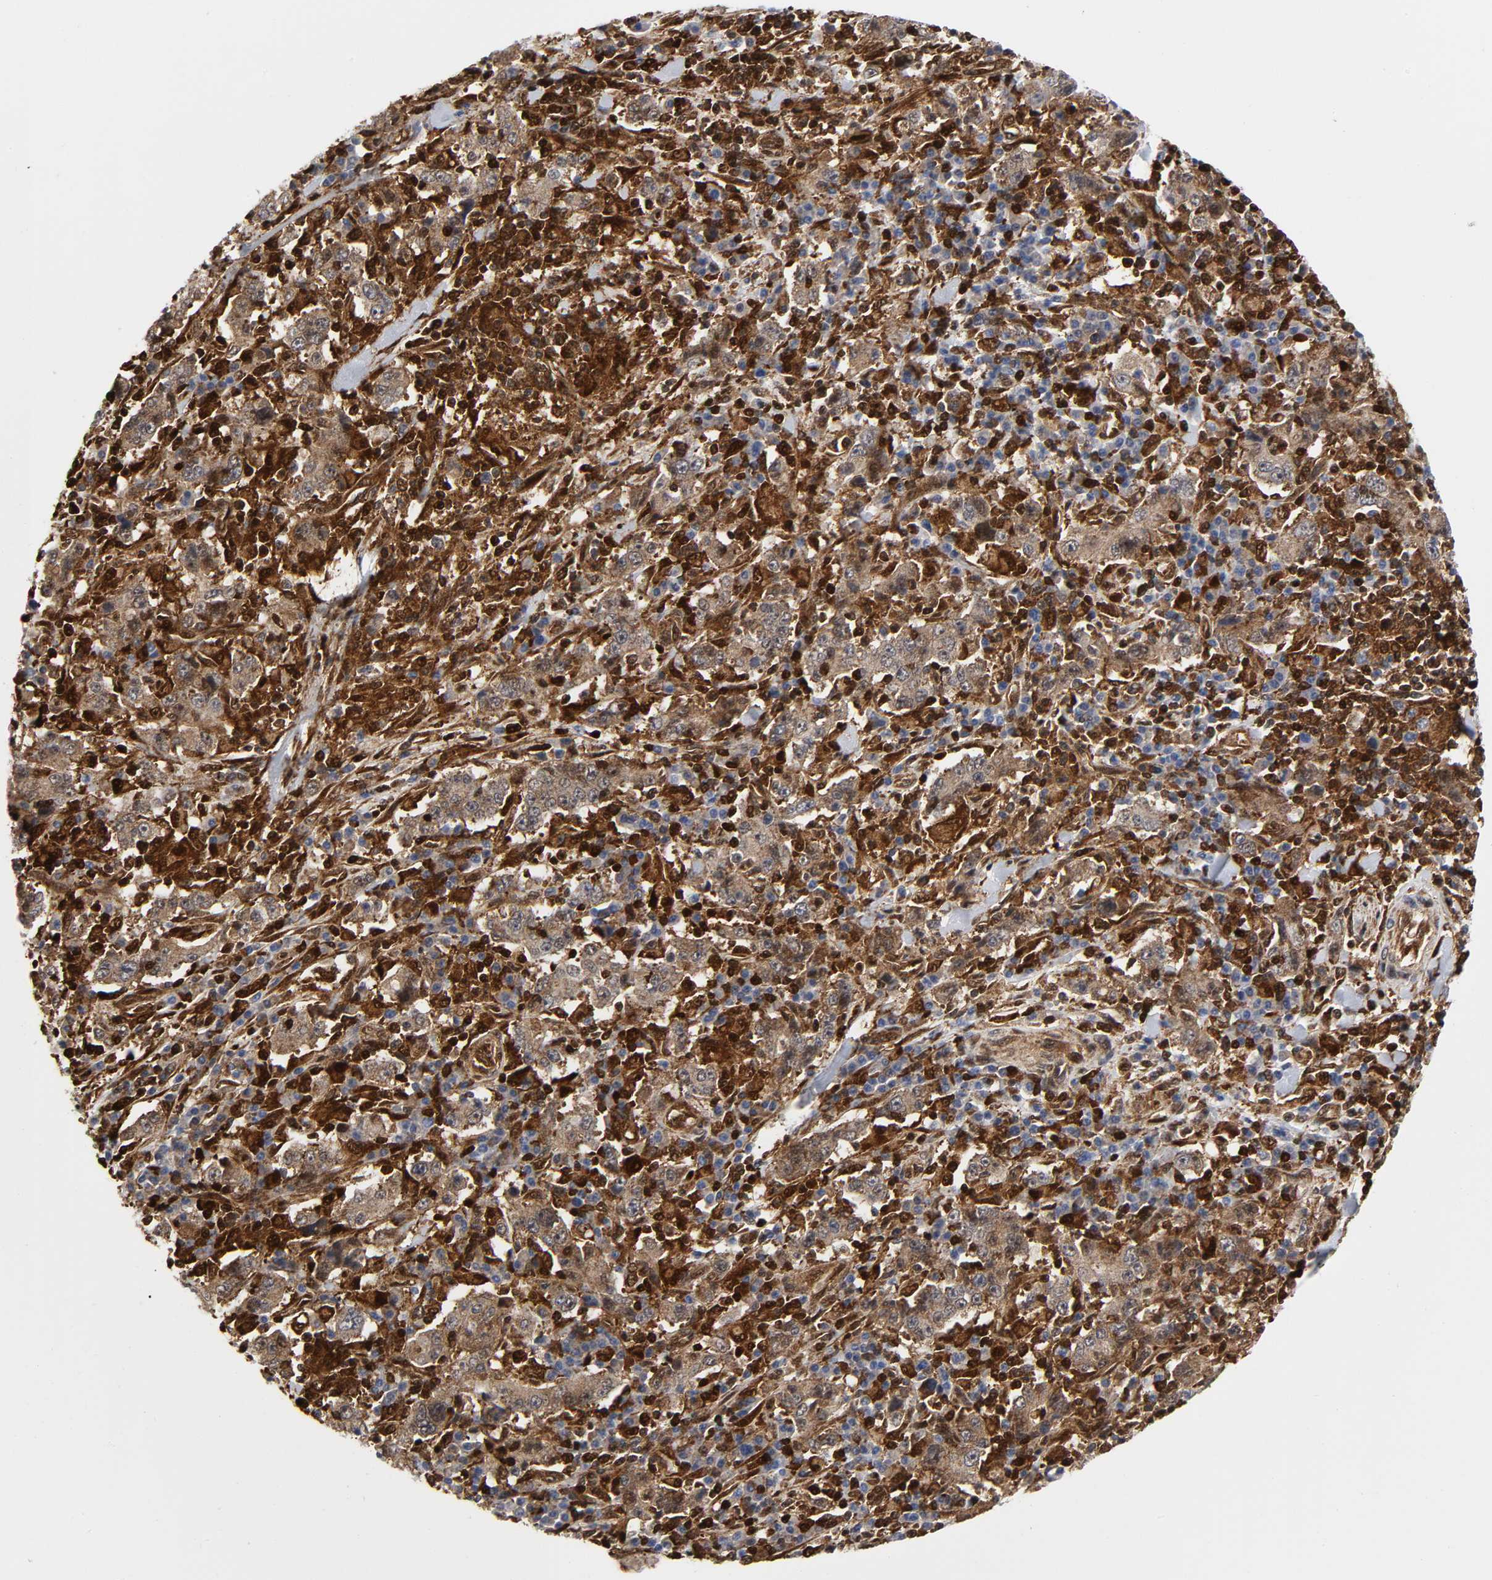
{"staining": {"intensity": "moderate", "quantity": ">75%", "location": "cytoplasmic/membranous"}, "tissue": "stomach cancer", "cell_type": "Tumor cells", "image_type": "cancer", "snomed": [{"axis": "morphology", "description": "Normal tissue, NOS"}, {"axis": "morphology", "description": "Adenocarcinoma, NOS"}, {"axis": "topography", "description": "Stomach, upper"}, {"axis": "topography", "description": "Stomach"}], "caption": "This photomicrograph displays stomach cancer (adenocarcinoma) stained with immunohistochemistry to label a protein in brown. The cytoplasmic/membranous of tumor cells show moderate positivity for the protein. Nuclei are counter-stained blue.", "gene": "MAPK1", "patient": {"sex": "male", "age": 59}}